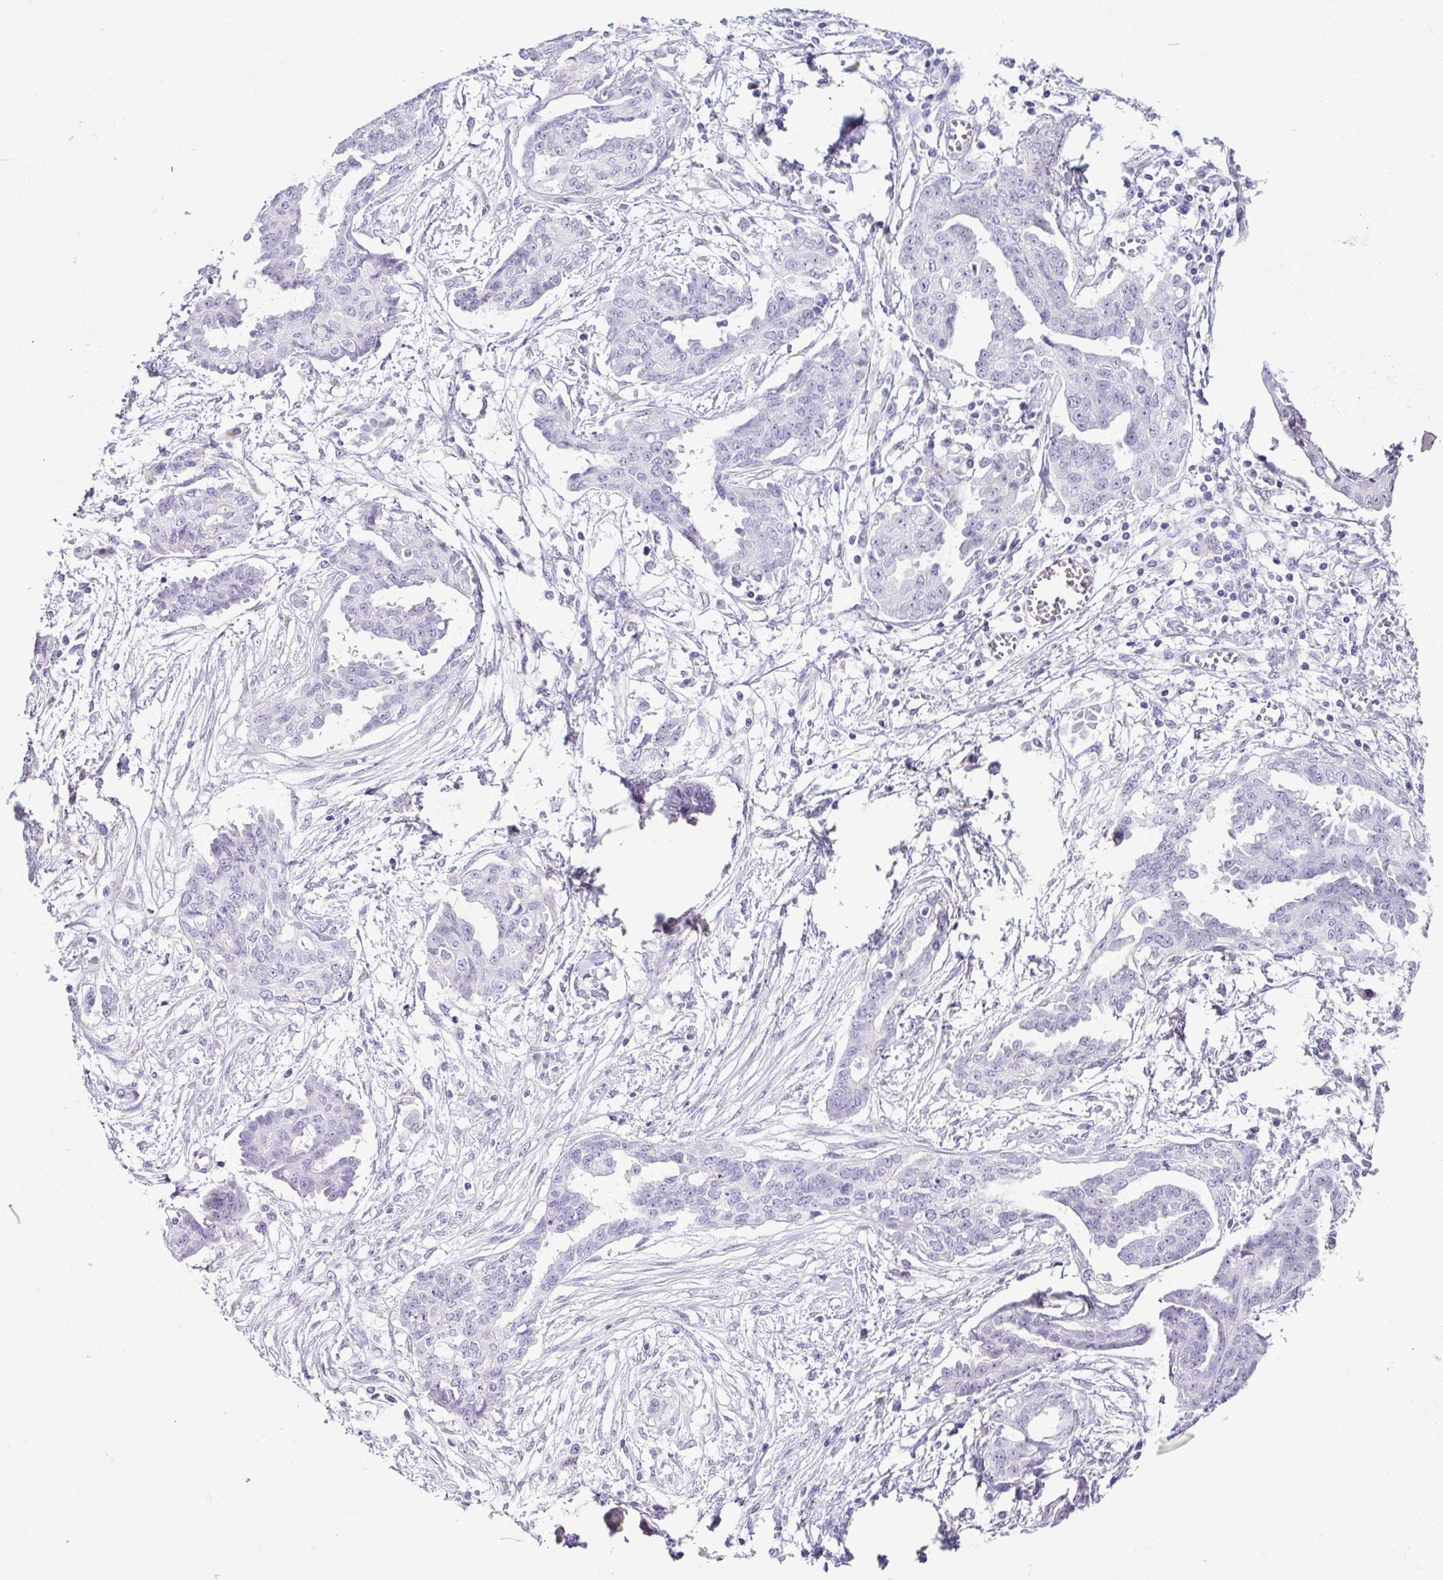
{"staining": {"intensity": "negative", "quantity": "none", "location": "none"}, "tissue": "ovarian cancer", "cell_type": "Tumor cells", "image_type": "cancer", "snomed": [{"axis": "morphology", "description": "Cystadenocarcinoma, serous, NOS"}, {"axis": "topography", "description": "Ovary"}], "caption": "The micrograph demonstrates no significant expression in tumor cells of ovarian cancer.", "gene": "AZU1", "patient": {"sex": "female", "age": 71}}